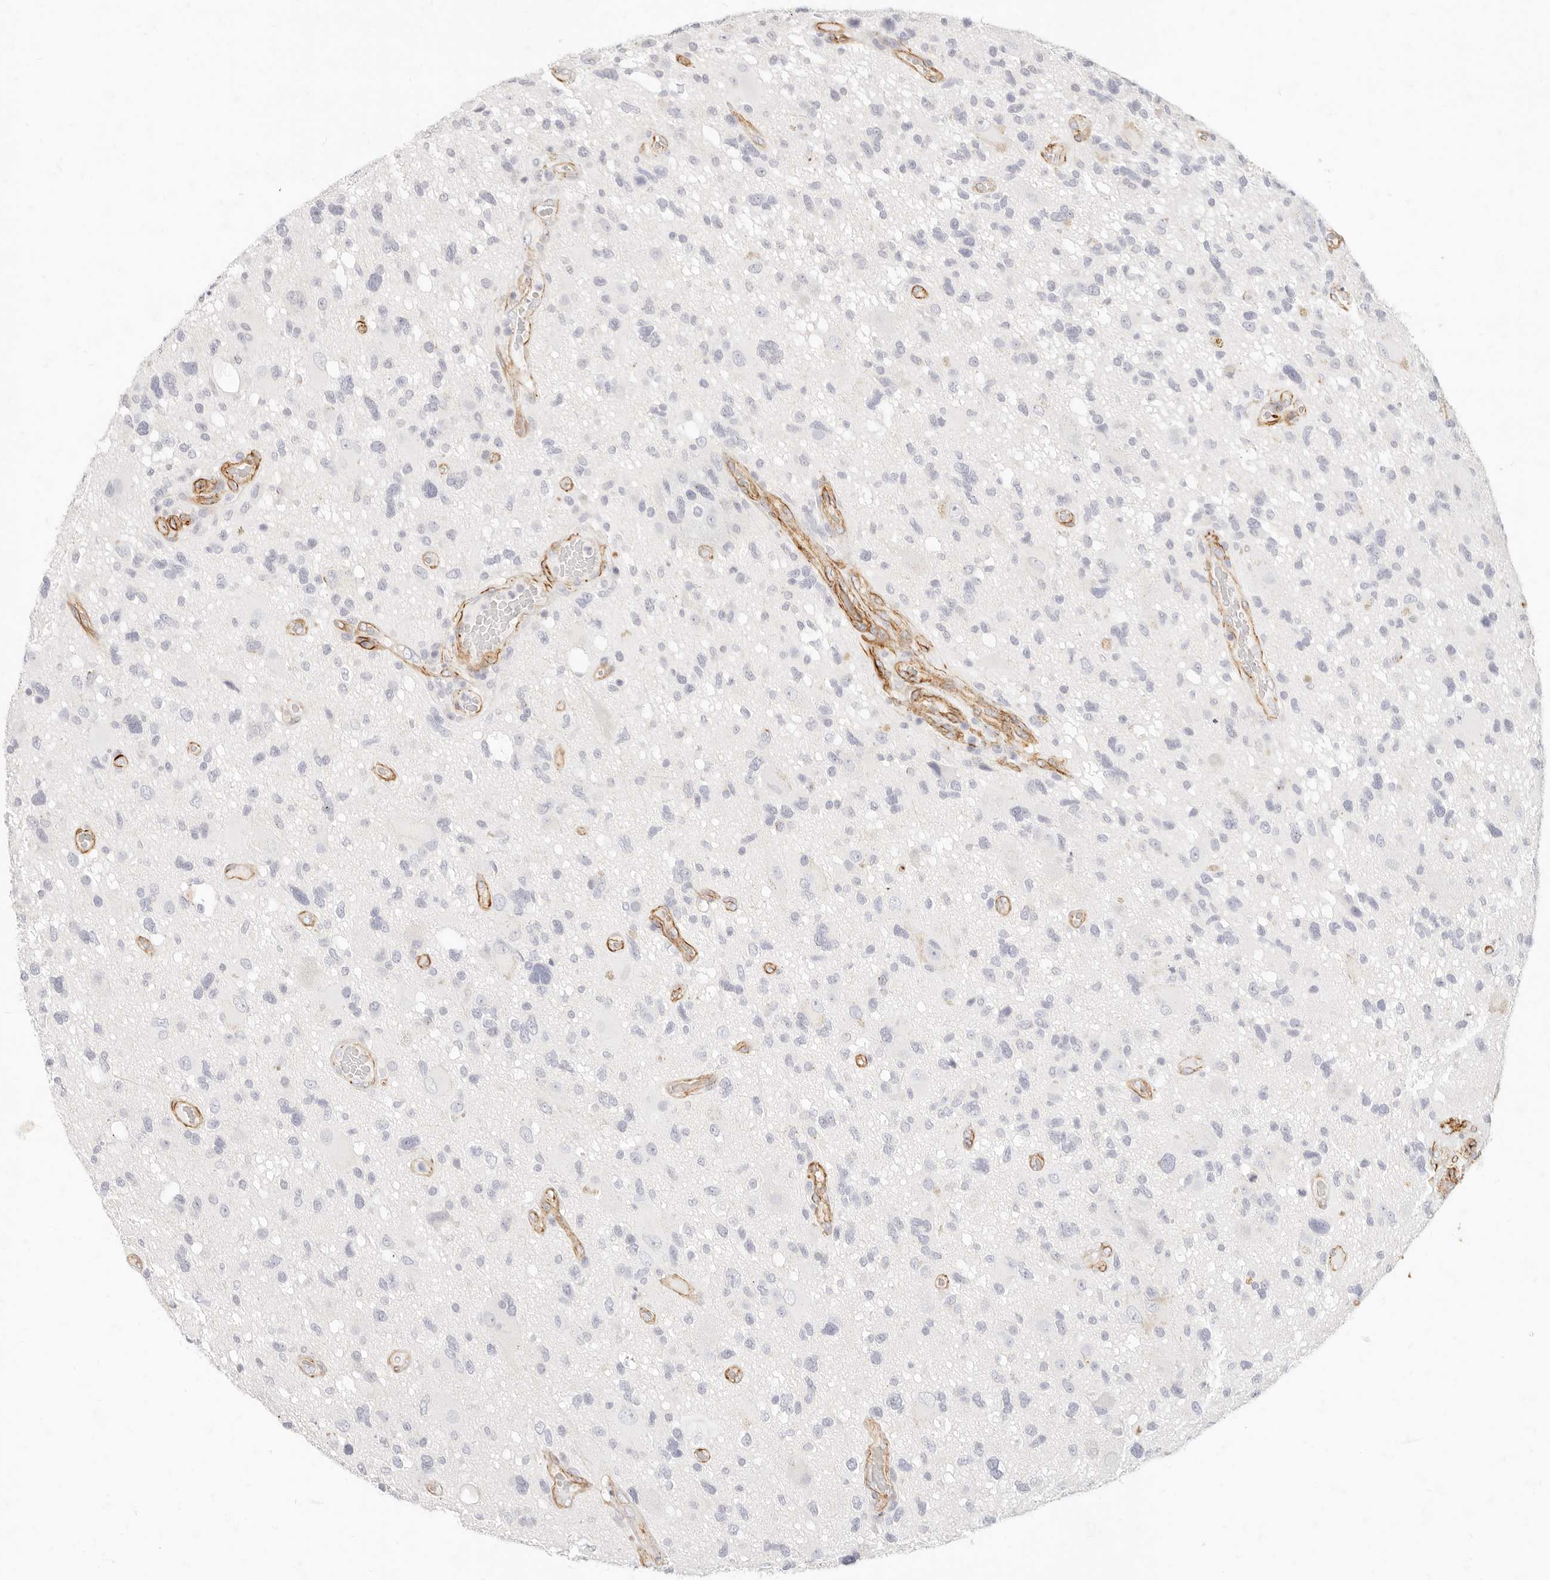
{"staining": {"intensity": "negative", "quantity": "none", "location": "none"}, "tissue": "glioma", "cell_type": "Tumor cells", "image_type": "cancer", "snomed": [{"axis": "morphology", "description": "Glioma, malignant, High grade"}, {"axis": "topography", "description": "Brain"}], "caption": "Tumor cells are negative for protein expression in human malignant high-grade glioma.", "gene": "NUS1", "patient": {"sex": "male", "age": 33}}